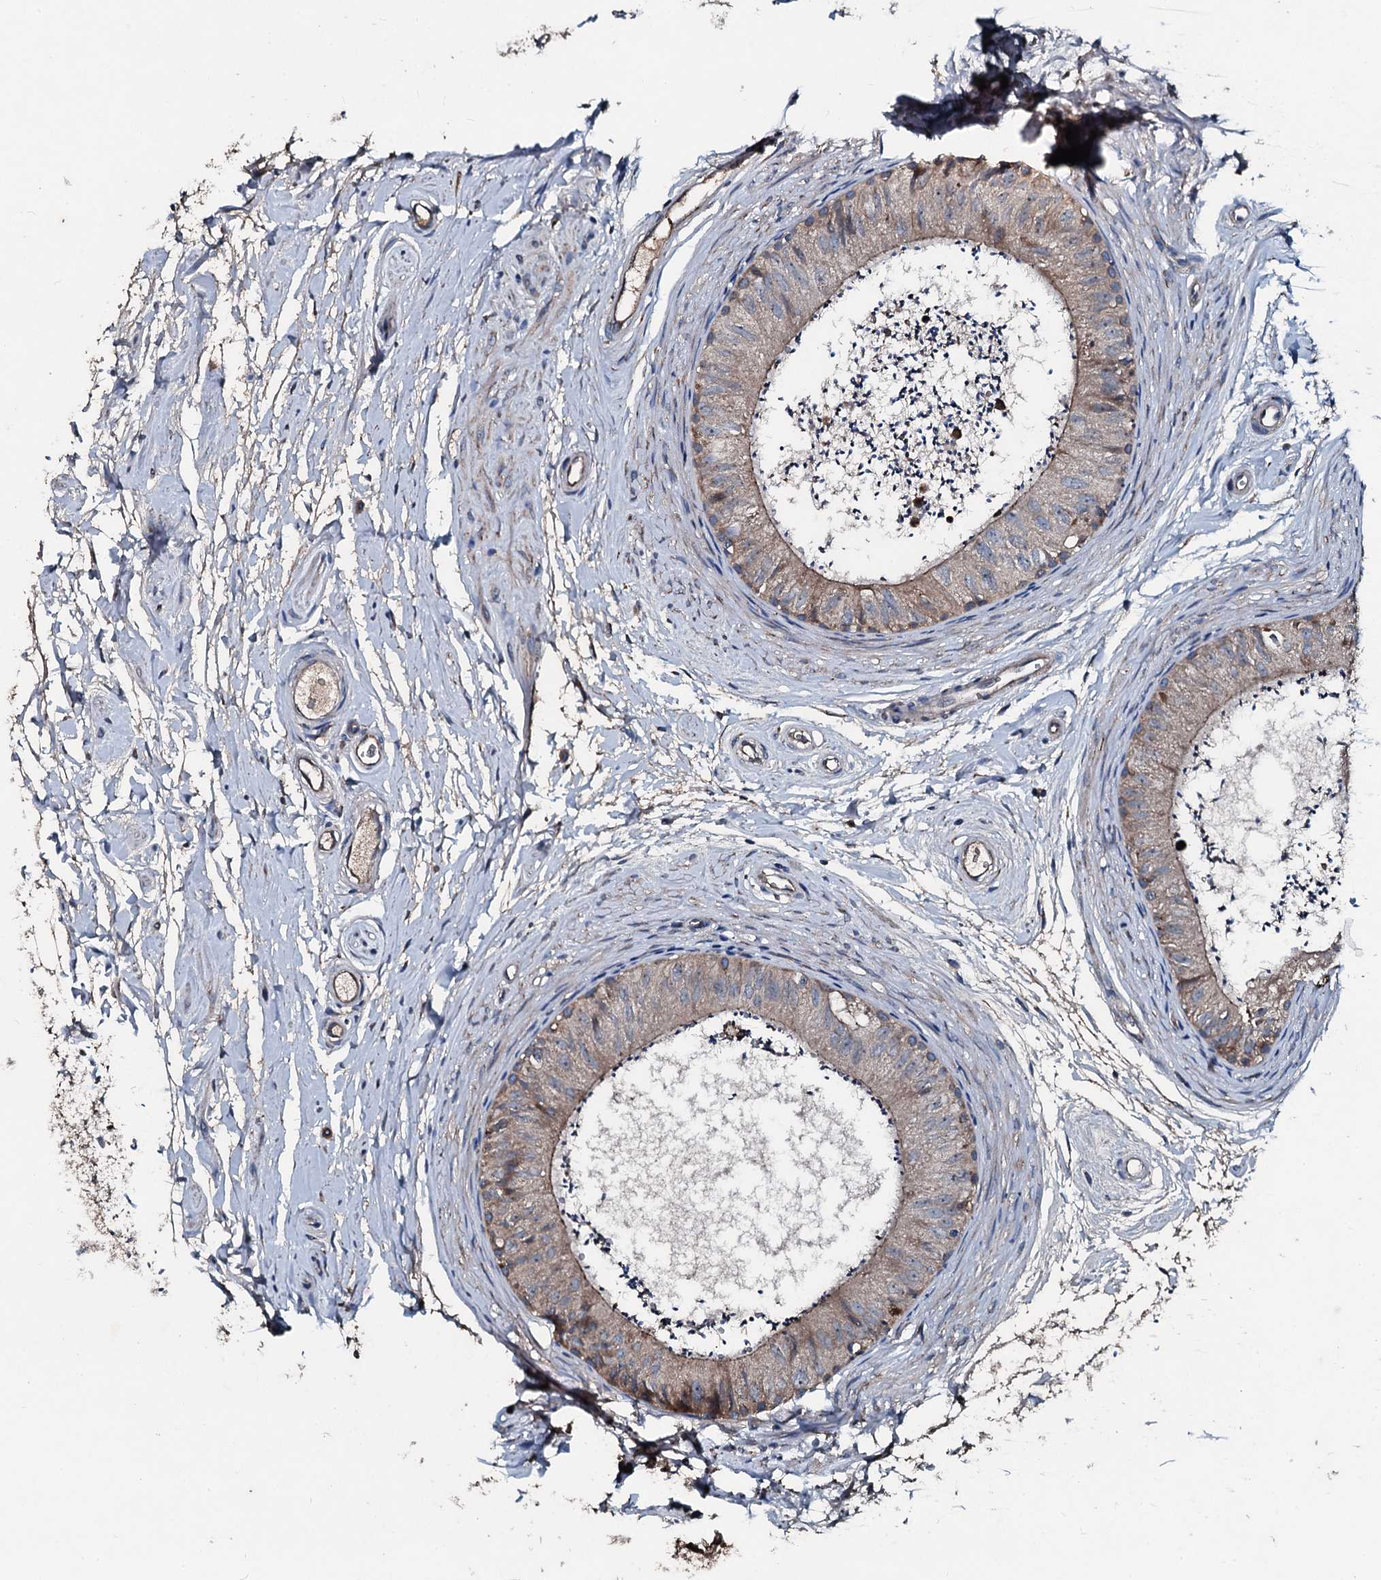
{"staining": {"intensity": "moderate", "quantity": "25%-75%", "location": "cytoplasmic/membranous"}, "tissue": "epididymis", "cell_type": "Glandular cells", "image_type": "normal", "snomed": [{"axis": "morphology", "description": "Normal tissue, NOS"}, {"axis": "topography", "description": "Epididymis"}], "caption": "Epididymis stained for a protein exhibits moderate cytoplasmic/membranous positivity in glandular cells. The protein of interest is stained brown, and the nuclei are stained in blue (DAB (3,3'-diaminobenzidine) IHC with brightfield microscopy, high magnification).", "gene": "ACSS3", "patient": {"sex": "male", "age": 56}}